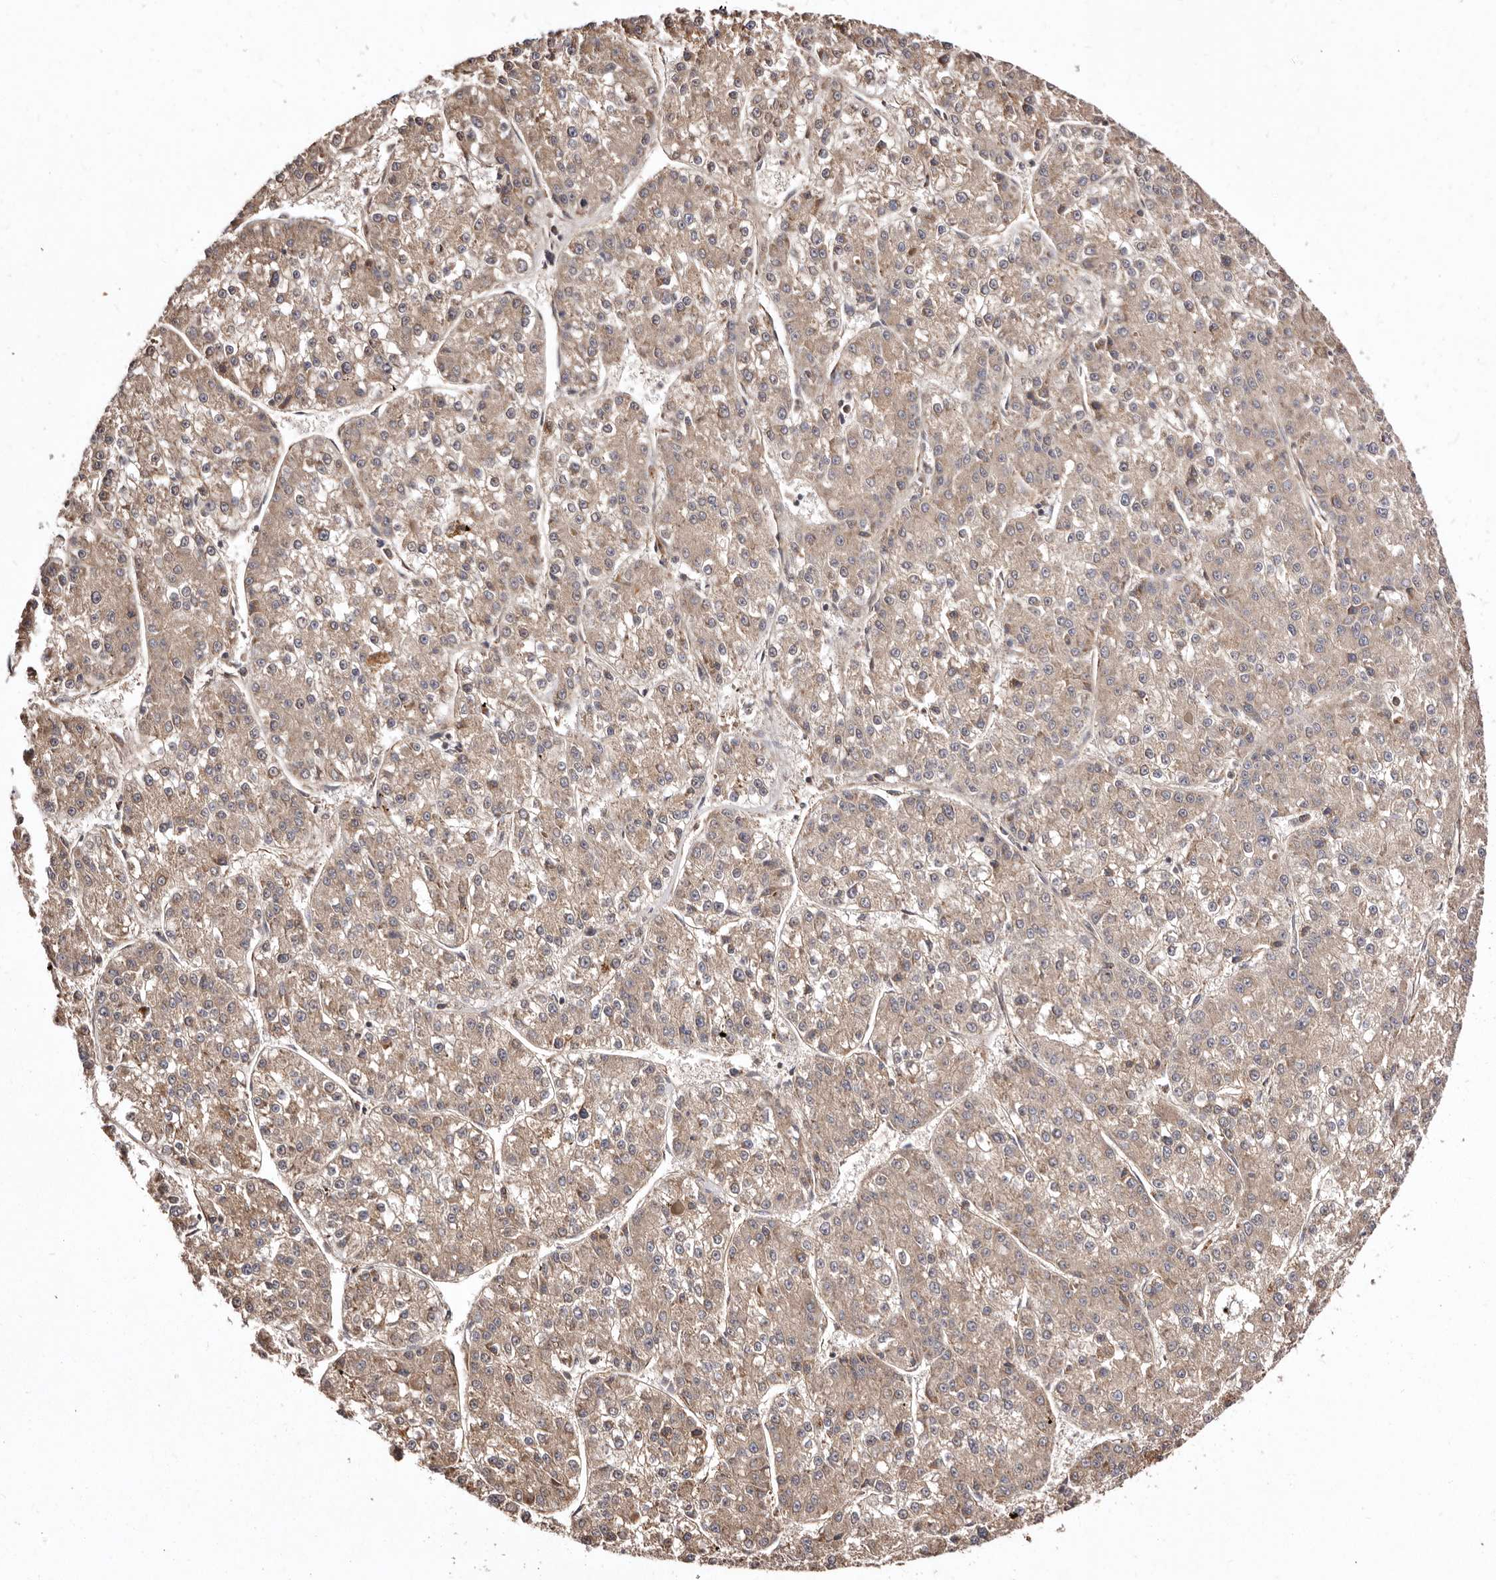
{"staining": {"intensity": "weak", "quantity": ">75%", "location": "cytoplasmic/membranous"}, "tissue": "liver cancer", "cell_type": "Tumor cells", "image_type": "cancer", "snomed": [{"axis": "morphology", "description": "Carcinoma, Hepatocellular, NOS"}, {"axis": "topography", "description": "Liver"}], "caption": "An image of human liver cancer (hepatocellular carcinoma) stained for a protein shows weak cytoplasmic/membranous brown staining in tumor cells.", "gene": "LUZP1", "patient": {"sex": "female", "age": 73}}